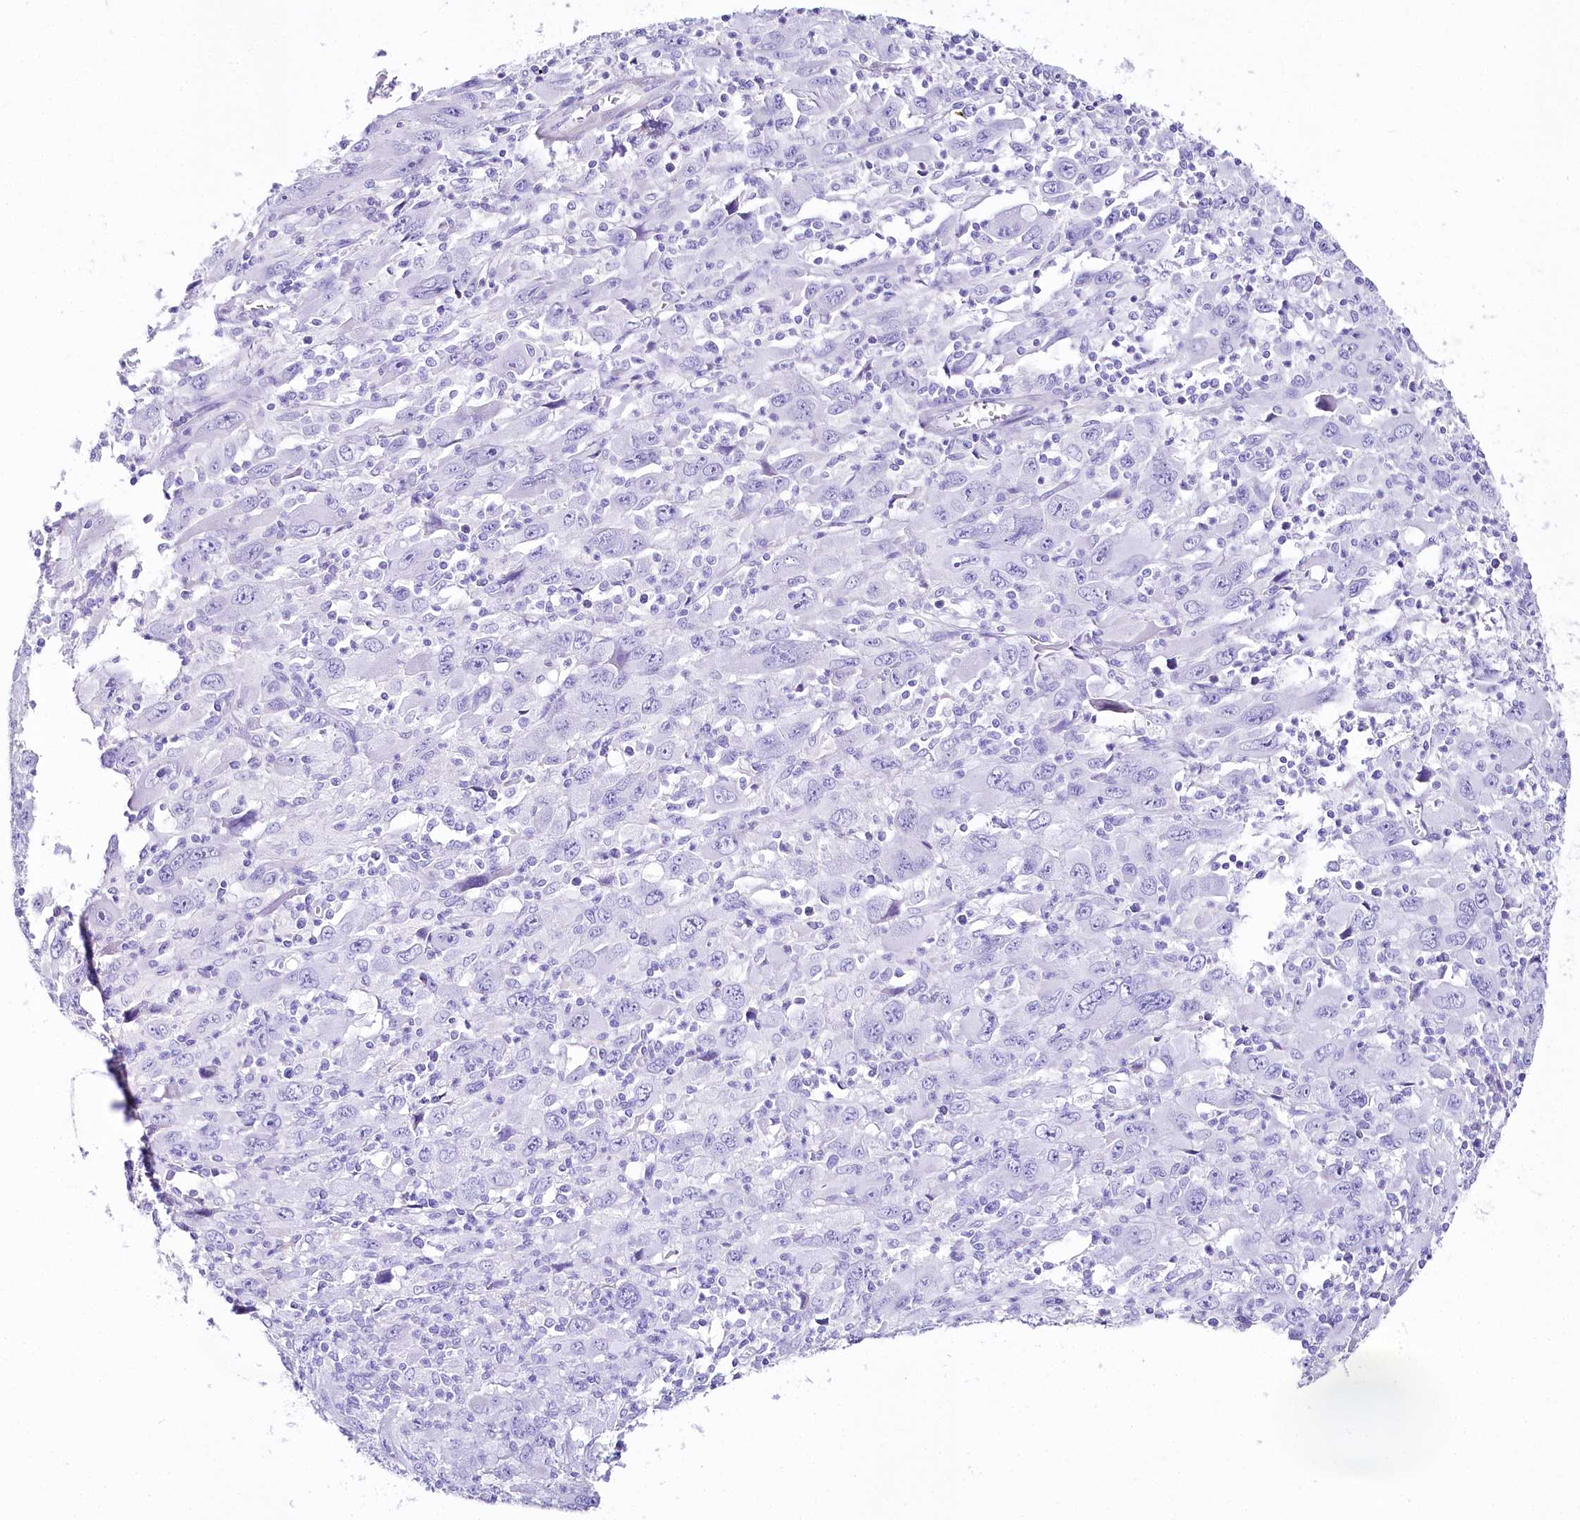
{"staining": {"intensity": "negative", "quantity": "none", "location": "none"}, "tissue": "melanoma", "cell_type": "Tumor cells", "image_type": "cancer", "snomed": [{"axis": "morphology", "description": "Malignant melanoma, Metastatic site"}, {"axis": "topography", "description": "Skin"}], "caption": "Tumor cells show no significant staining in melanoma.", "gene": "CSN3", "patient": {"sex": "female", "age": 56}}